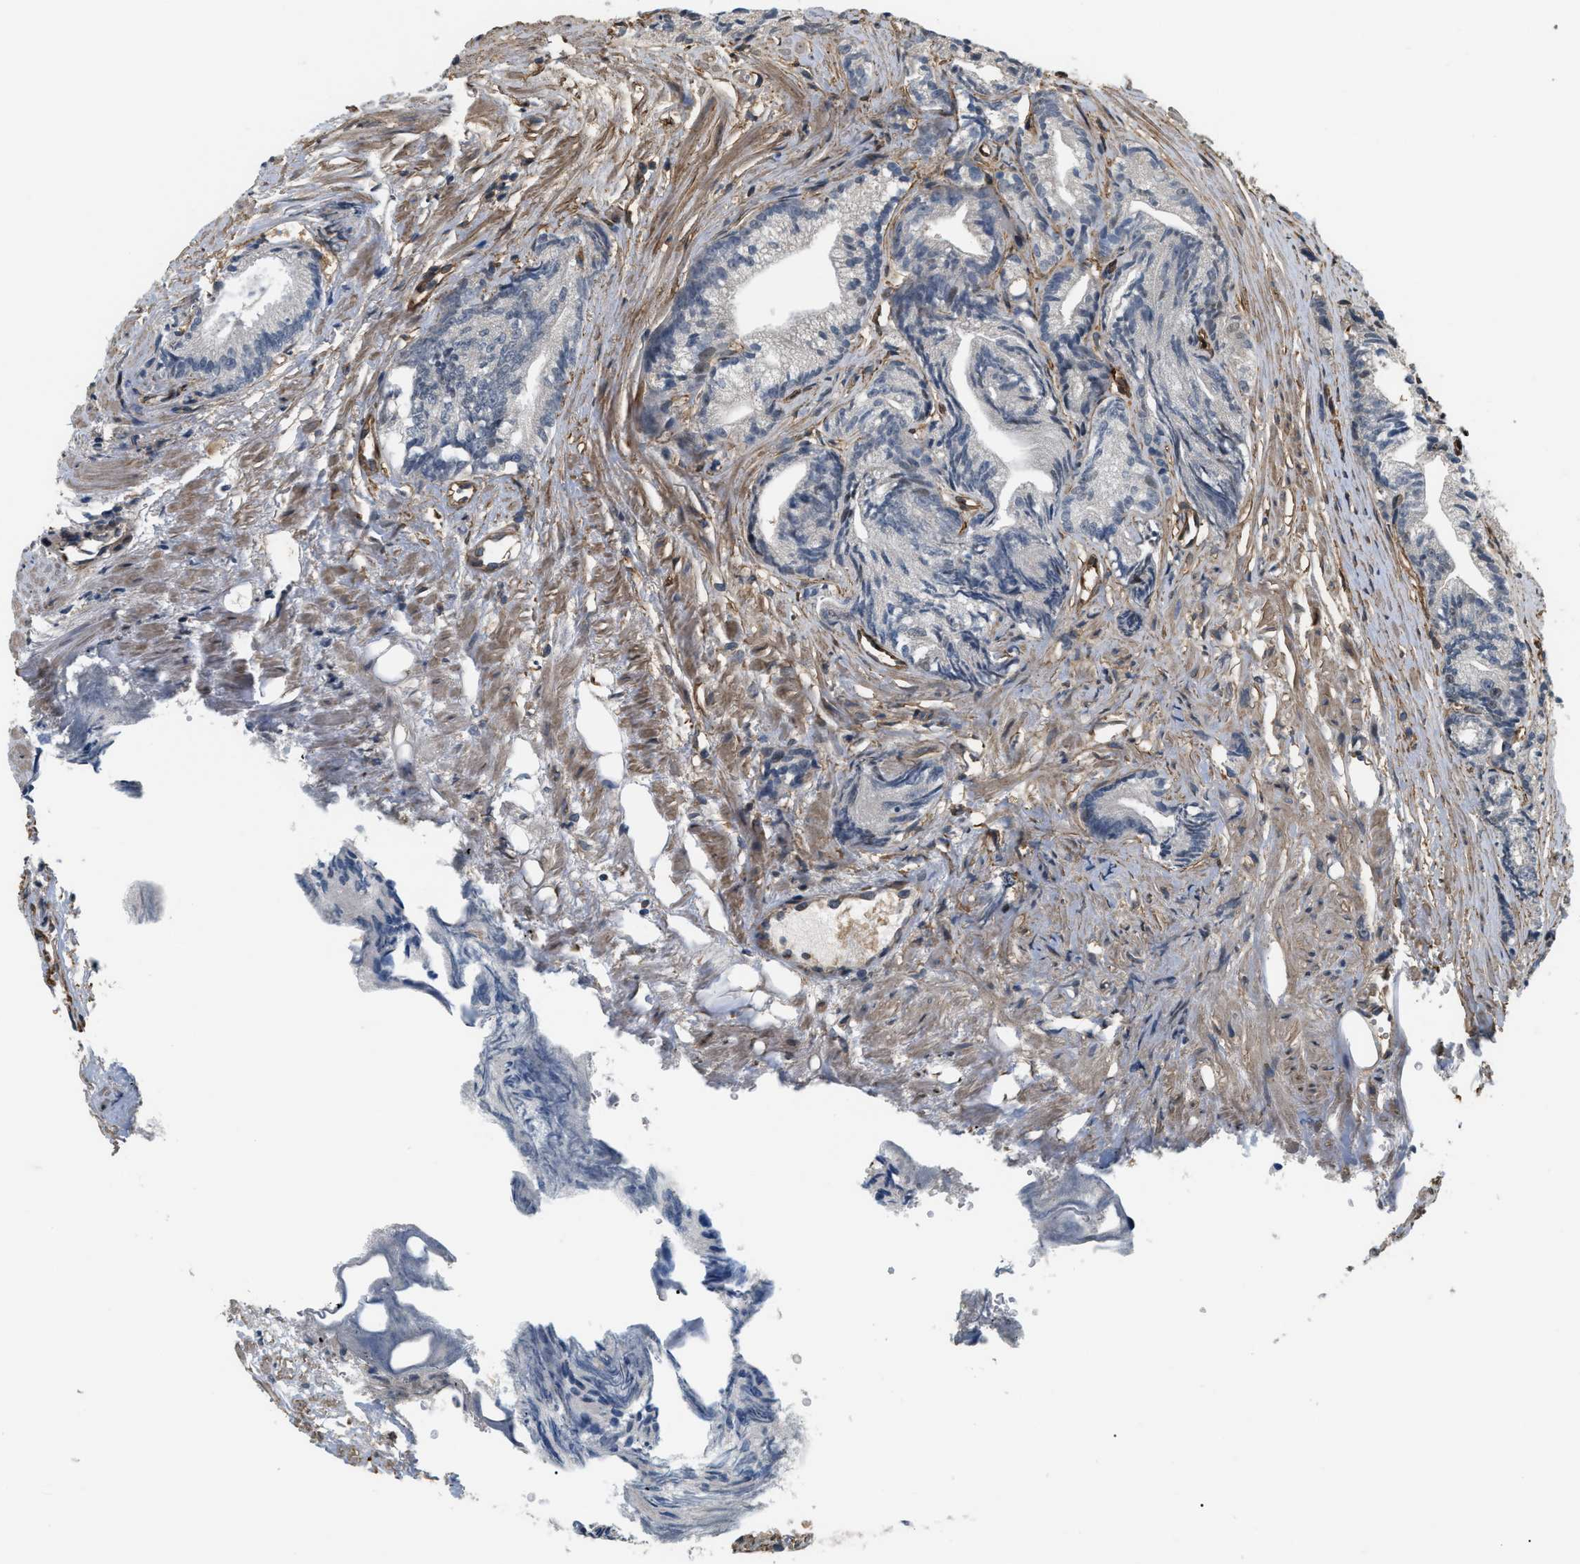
{"staining": {"intensity": "negative", "quantity": "none", "location": "none"}, "tissue": "prostate cancer", "cell_type": "Tumor cells", "image_type": "cancer", "snomed": [{"axis": "morphology", "description": "Adenocarcinoma, Low grade"}, {"axis": "topography", "description": "Prostate"}], "caption": "Immunohistochemistry (IHC) image of neoplastic tissue: human prostate adenocarcinoma (low-grade) stained with DAB (3,3'-diaminobenzidine) shows no significant protein staining in tumor cells.", "gene": "LTA4H", "patient": {"sex": "male", "age": 89}}